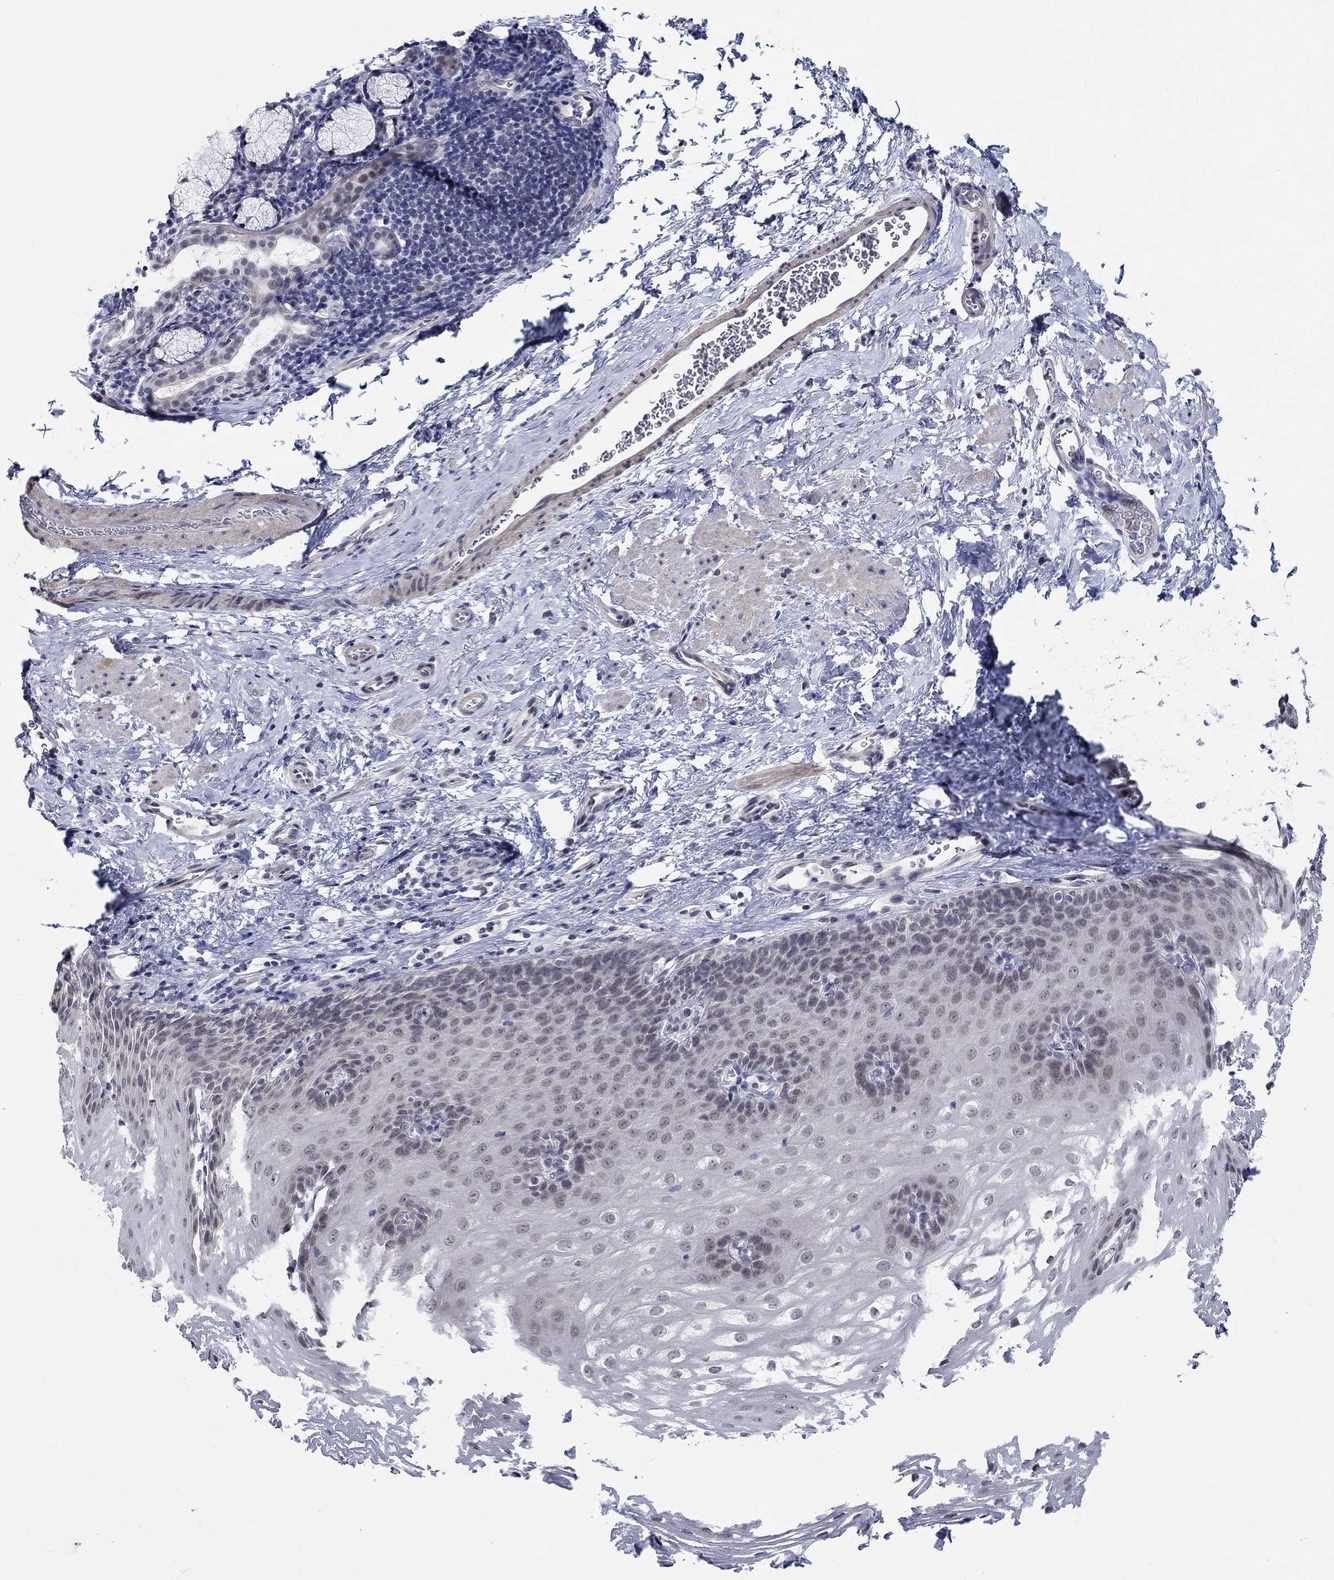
{"staining": {"intensity": "negative", "quantity": "none", "location": "none"}, "tissue": "esophagus", "cell_type": "Squamous epithelial cells", "image_type": "normal", "snomed": [{"axis": "morphology", "description": "Normal tissue, NOS"}, {"axis": "topography", "description": "Esophagus"}], "caption": "An immunohistochemistry histopathology image of benign esophagus is shown. There is no staining in squamous epithelial cells of esophagus.", "gene": "SLC34A1", "patient": {"sex": "male", "age": 64}}